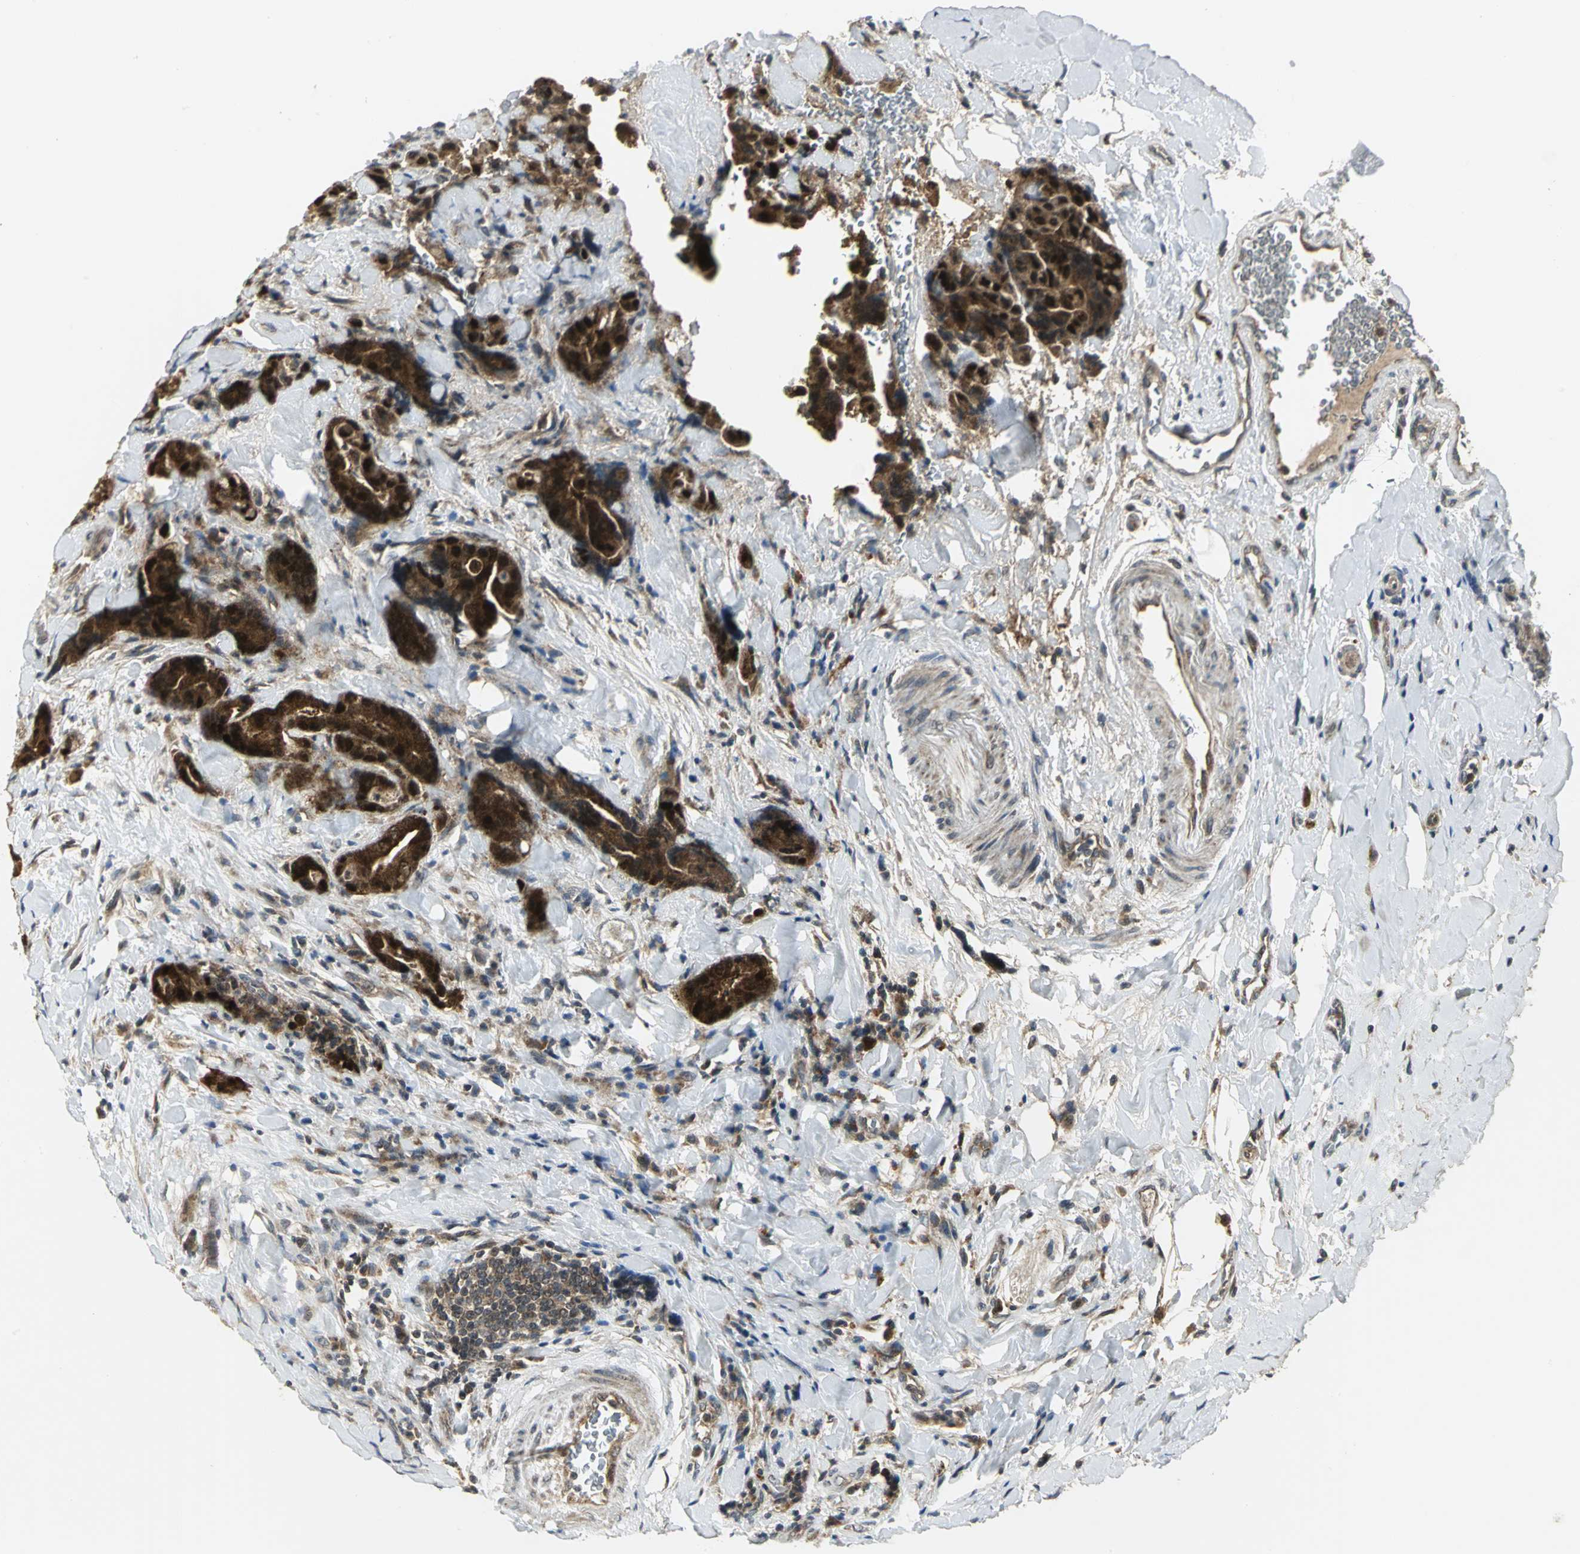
{"staining": {"intensity": "strong", "quantity": ">75%", "location": "cytoplasmic/membranous"}, "tissue": "colorectal cancer", "cell_type": "Tumor cells", "image_type": "cancer", "snomed": [{"axis": "morphology", "description": "Normal tissue, NOS"}, {"axis": "morphology", "description": "Adenocarcinoma, NOS"}, {"axis": "topography", "description": "Colon"}], "caption": "A brown stain highlights strong cytoplasmic/membranous staining of a protein in adenocarcinoma (colorectal) tumor cells. Using DAB (brown) and hematoxylin (blue) stains, captured at high magnification using brightfield microscopy.", "gene": "MAPK8IP3", "patient": {"sex": "male", "age": 82}}